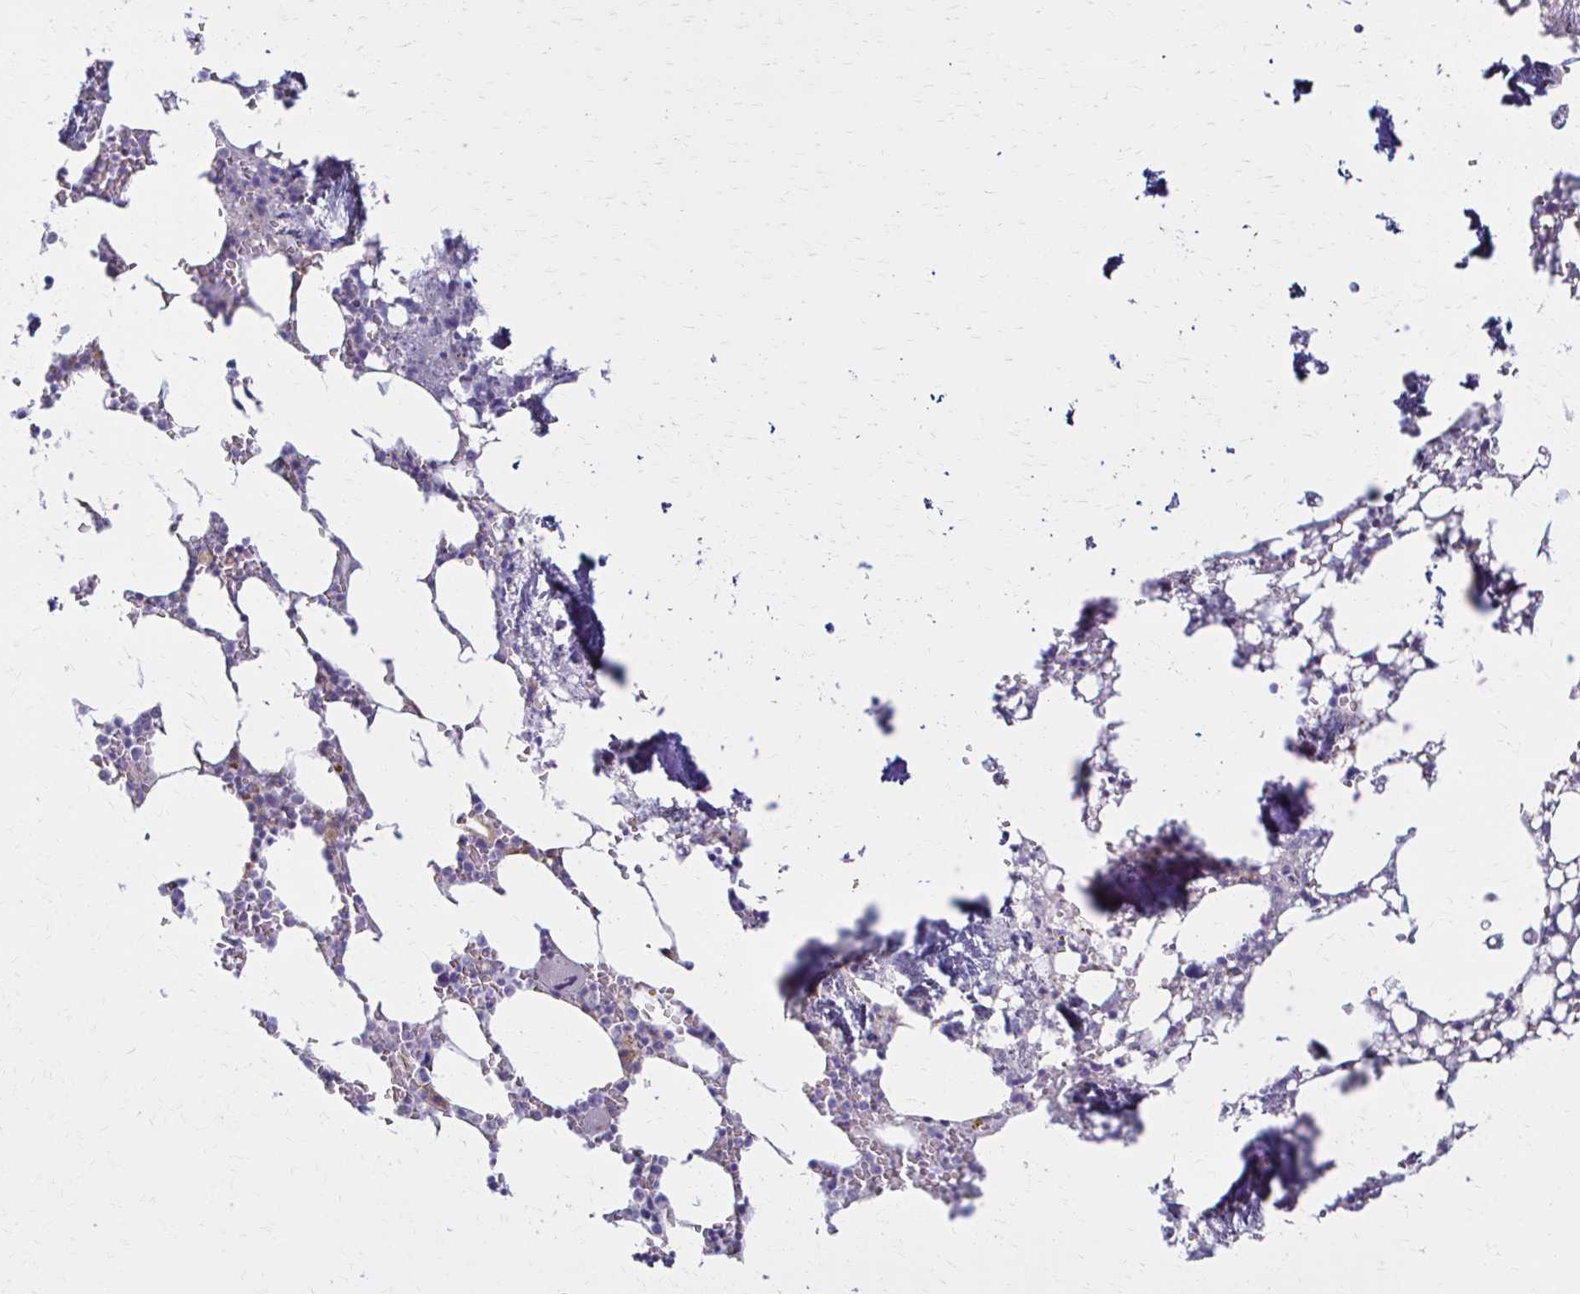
{"staining": {"intensity": "moderate", "quantity": "<25%", "location": "cytoplasmic/membranous"}, "tissue": "bone marrow", "cell_type": "Hematopoietic cells", "image_type": "normal", "snomed": [{"axis": "morphology", "description": "Normal tissue, NOS"}, {"axis": "topography", "description": "Bone marrow"}], "caption": "The immunohistochemical stain labels moderate cytoplasmic/membranous expression in hematopoietic cells of normal bone marrow.", "gene": "TIMMDC1", "patient": {"sex": "male", "age": 64}}